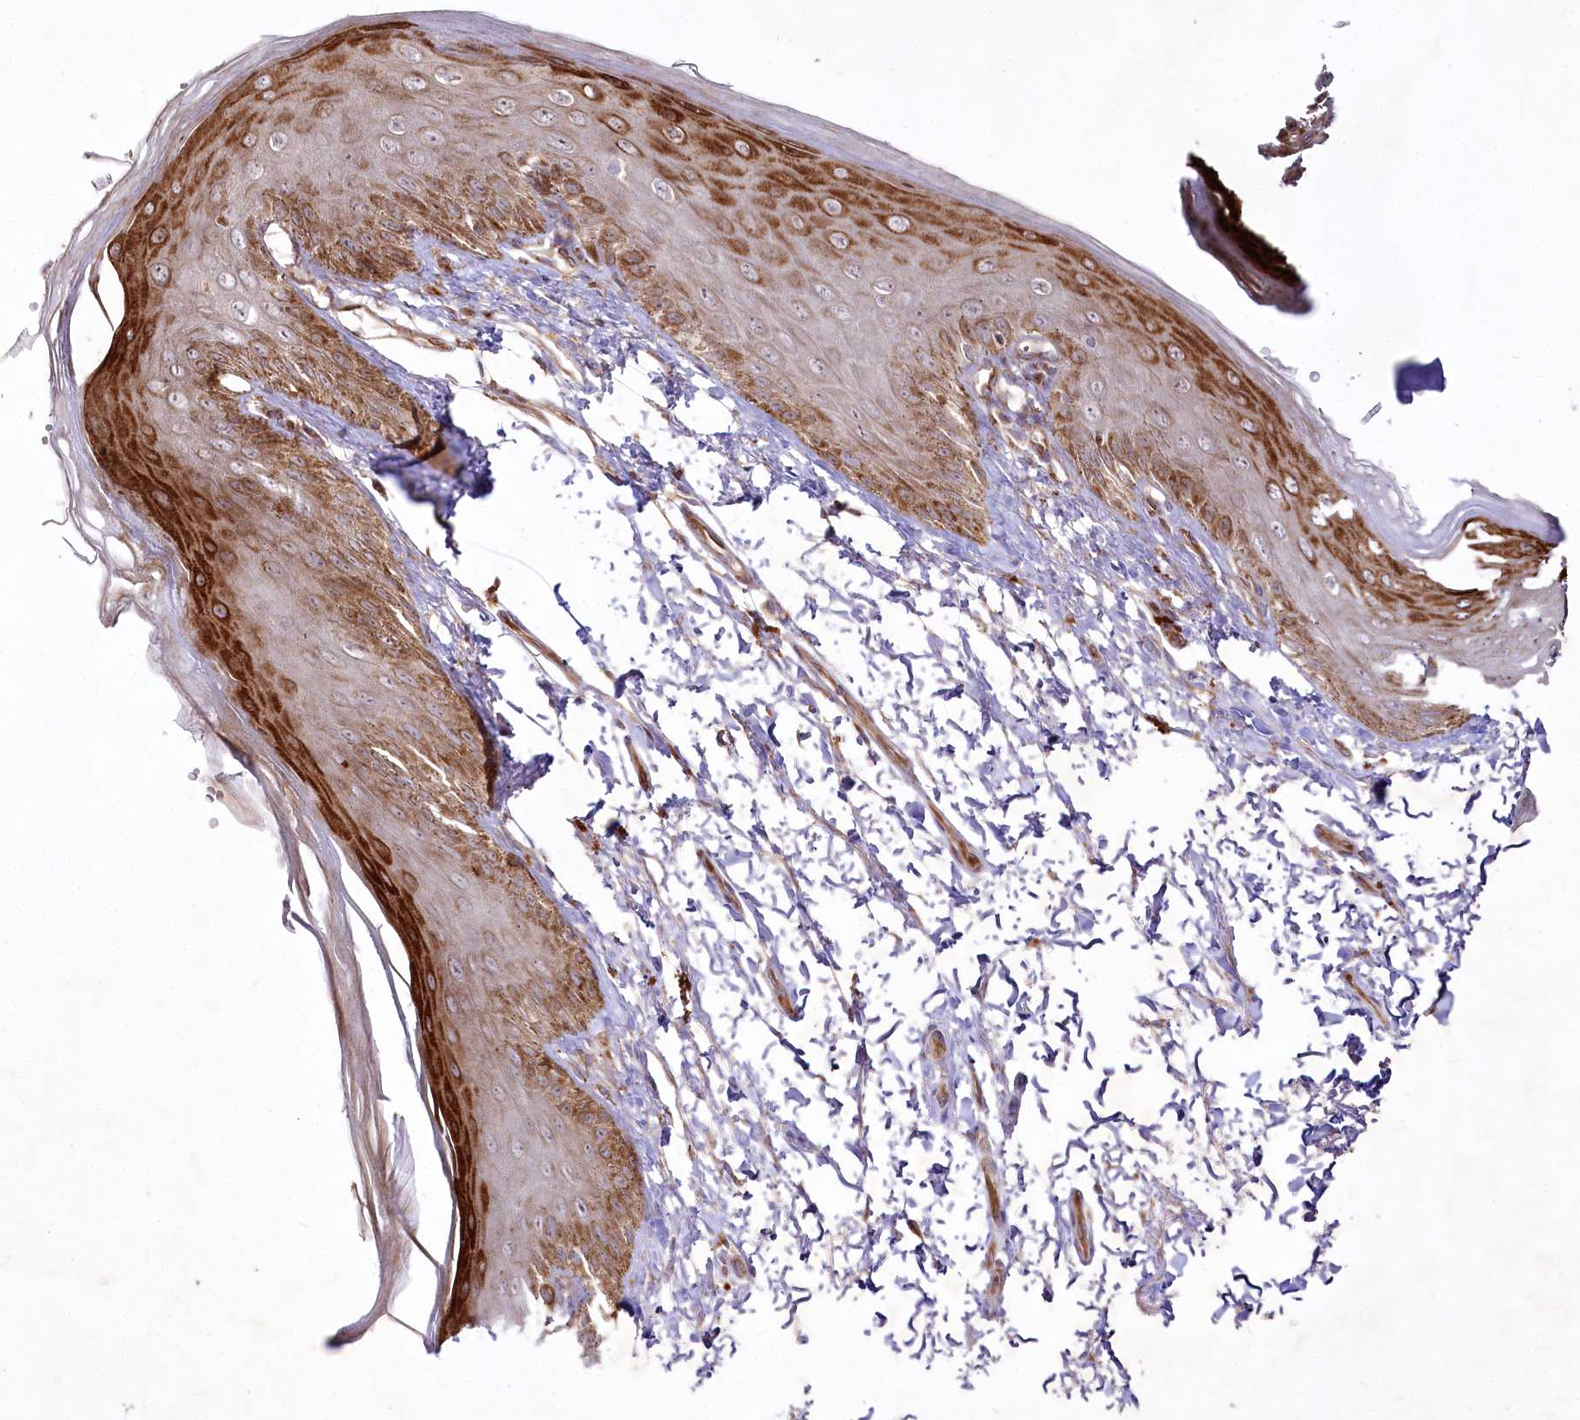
{"staining": {"intensity": "strong", "quantity": ">75%", "location": "cytoplasmic/membranous"}, "tissue": "skin", "cell_type": "Epidermal cells", "image_type": "normal", "snomed": [{"axis": "morphology", "description": "Normal tissue, NOS"}, {"axis": "topography", "description": "Anal"}], "caption": "Immunohistochemical staining of normal human skin shows >75% levels of strong cytoplasmic/membranous protein expression in approximately >75% of epidermal cells. Using DAB (3,3'-diaminobenzidine) (brown) and hematoxylin (blue) stains, captured at high magnification using brightfield microscopy.", "gene": "PSTK", "patient": {"sex": "male", "age": 44}}